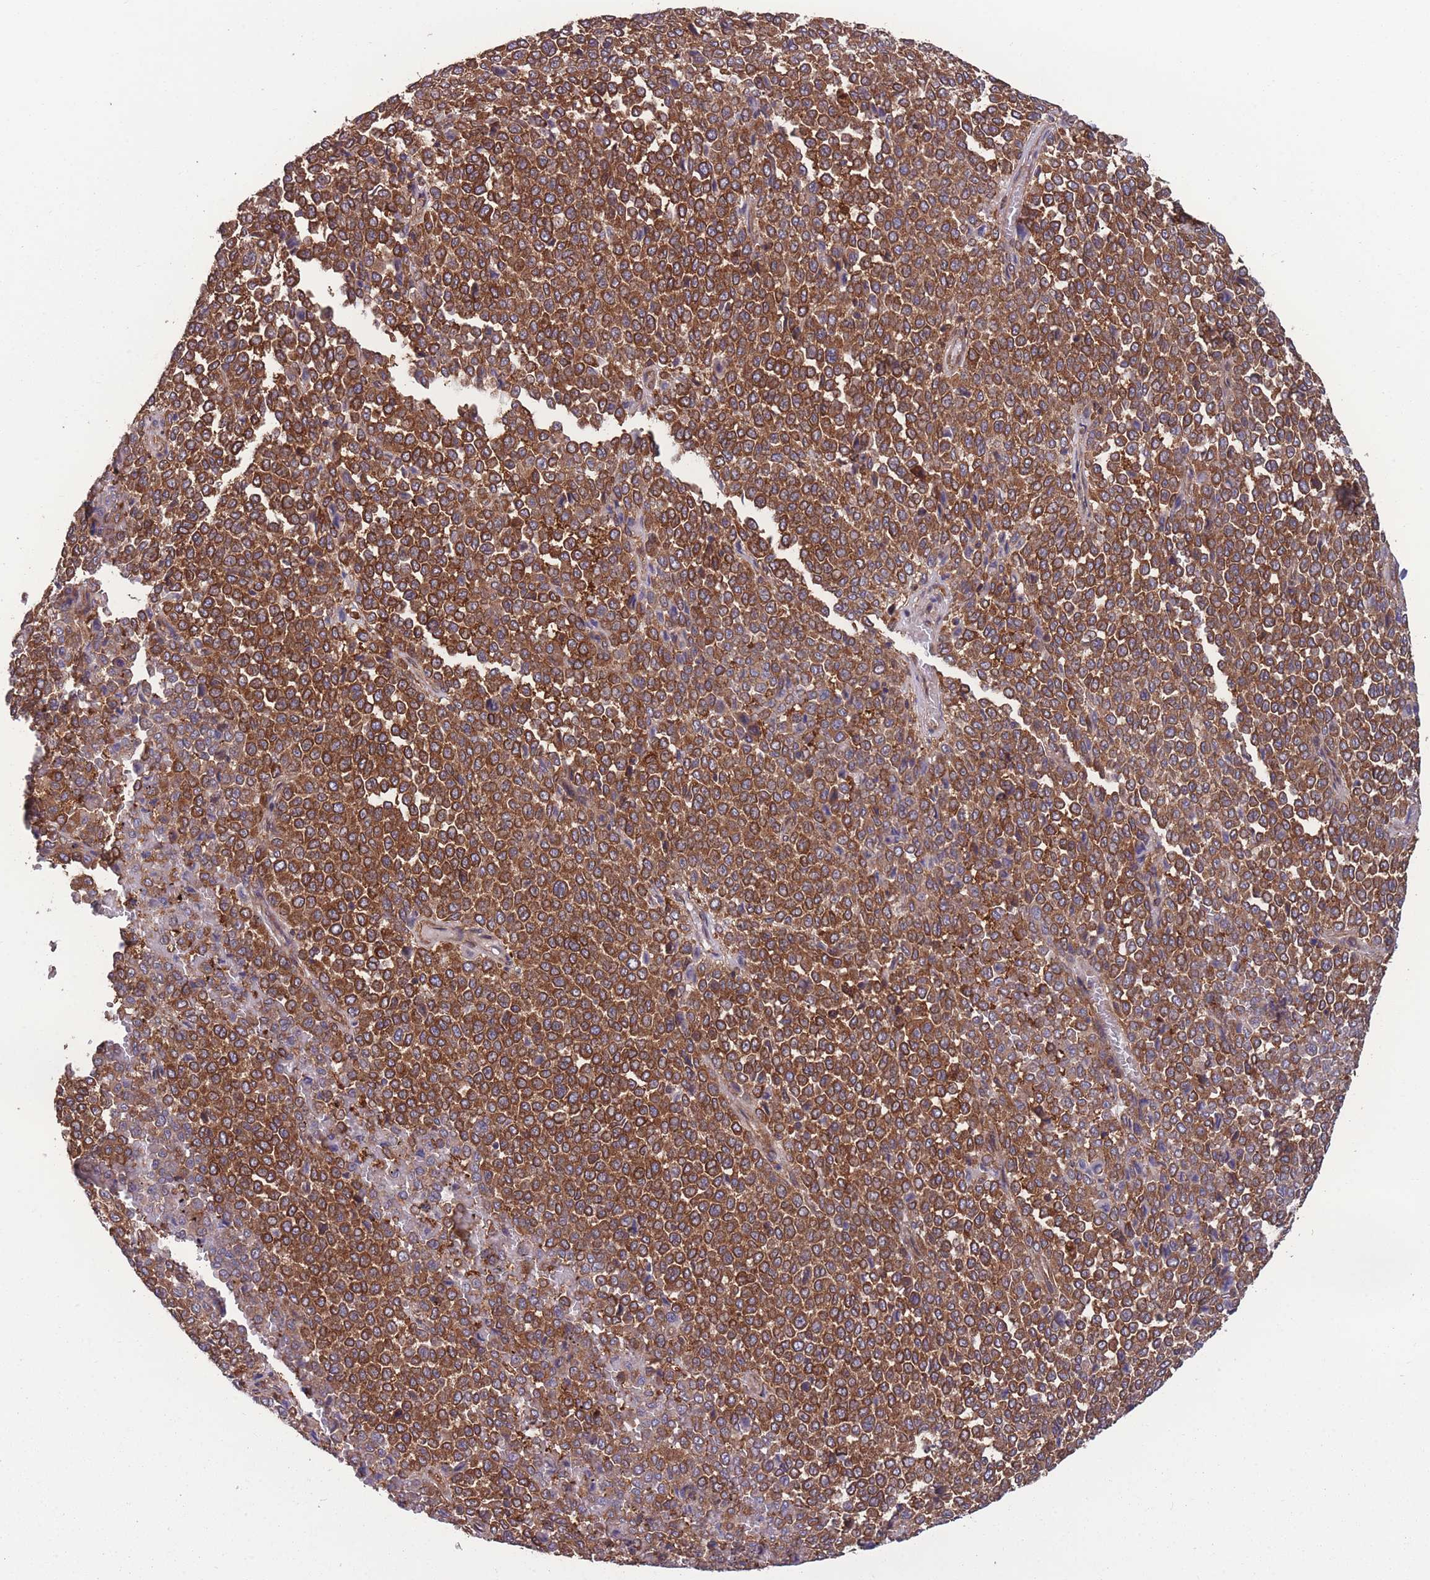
{"staining": {"intensity": "strong", "quantity": ">75%", "location": "cytoplasmic/membranous"}, "tissue": "melanoma", "cell_type": "Tumor cells", "image_type": "cancer", "snomed": [{"axis": "morphology", "description": "Malignant melanoma, Metastatic site"}, {"axis": "topography", "description": "Pancreas"}], "caption": "Tumor cells exhibit high levels of strong cytoplasmic/membranous staining in about >75% of cells in malignant melanoma (metastatic site).", "gene": "ZPR1", "patient": {"sex": "female", "age": 30}}